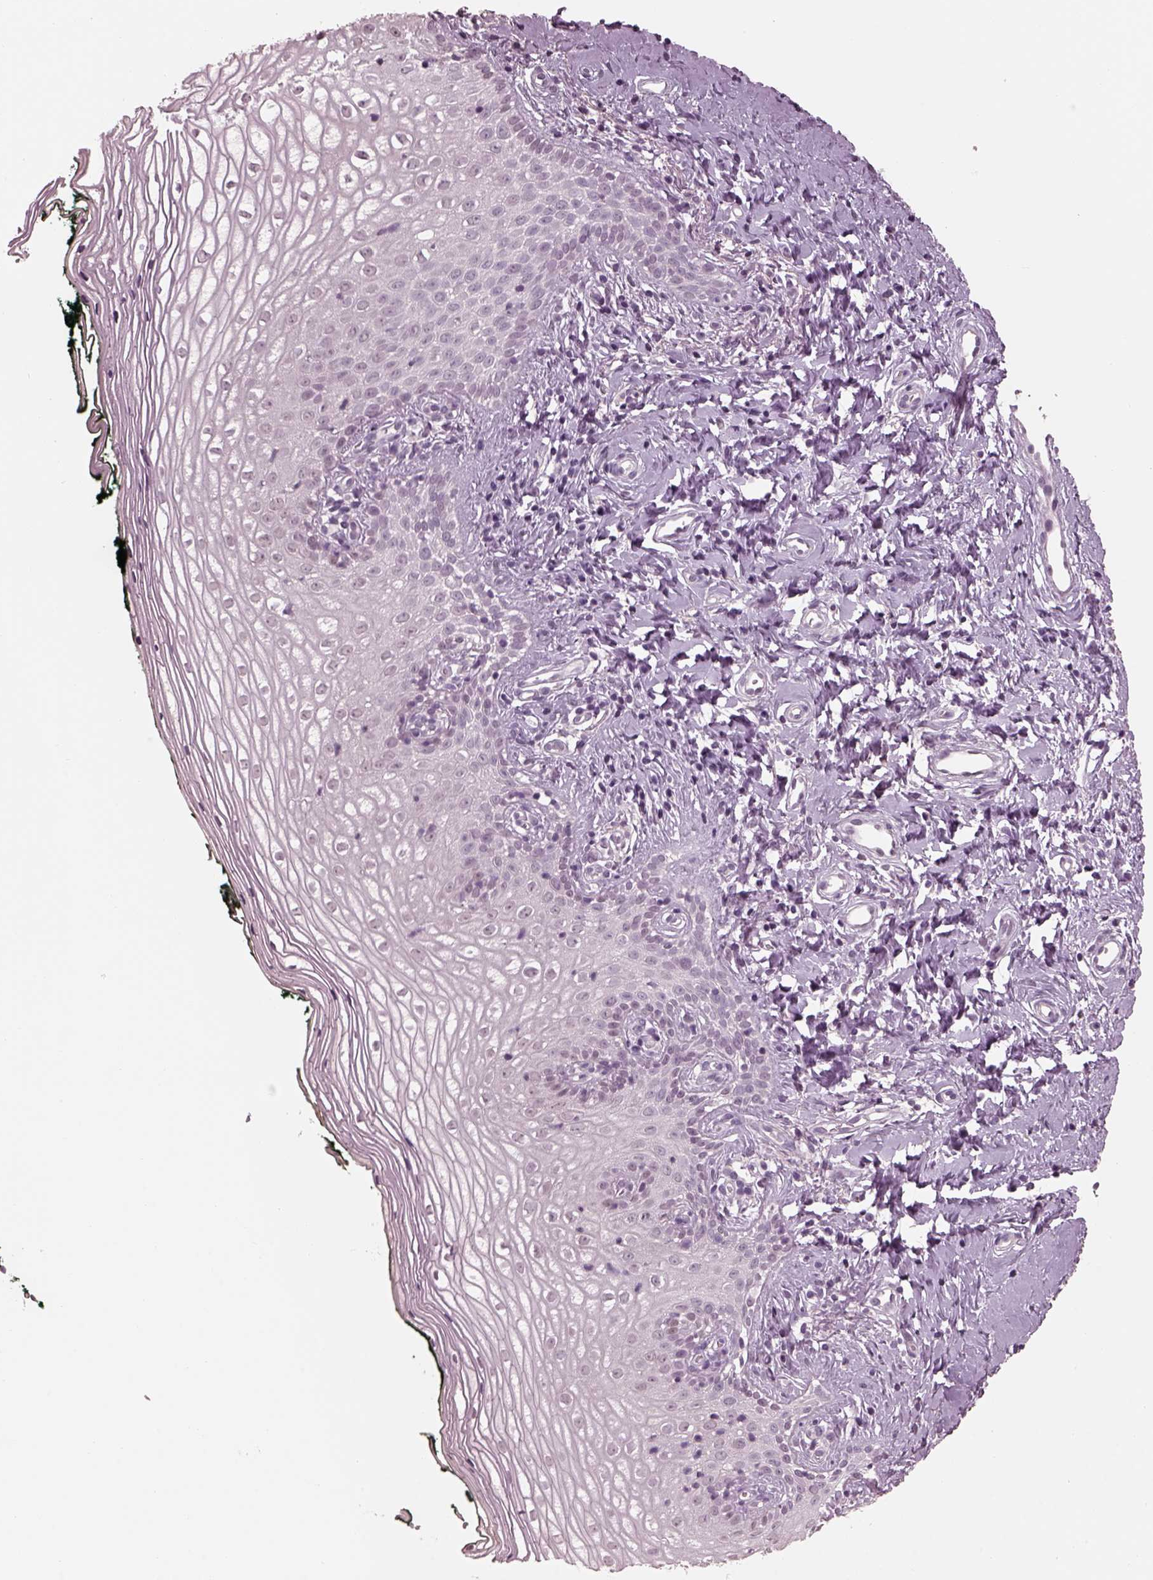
{"staining": {"intensity": "negative", "quantity": "none", "location": "none"}, "tissue": "vagina", "cell_type": "Squamous epithelial cells", "image_type": "normal", "snomed": [{"axis": "morphology", "description": "Normal tissue, NOS"}, {"axis": "topography", "description": "Vagina"}], "caption": "Photomicrograph shows no significant protein positivity in squamous epithelial cells of normal vagina.", "gene": "TSKS", "patient": {"sex": "female", "age": 47}}